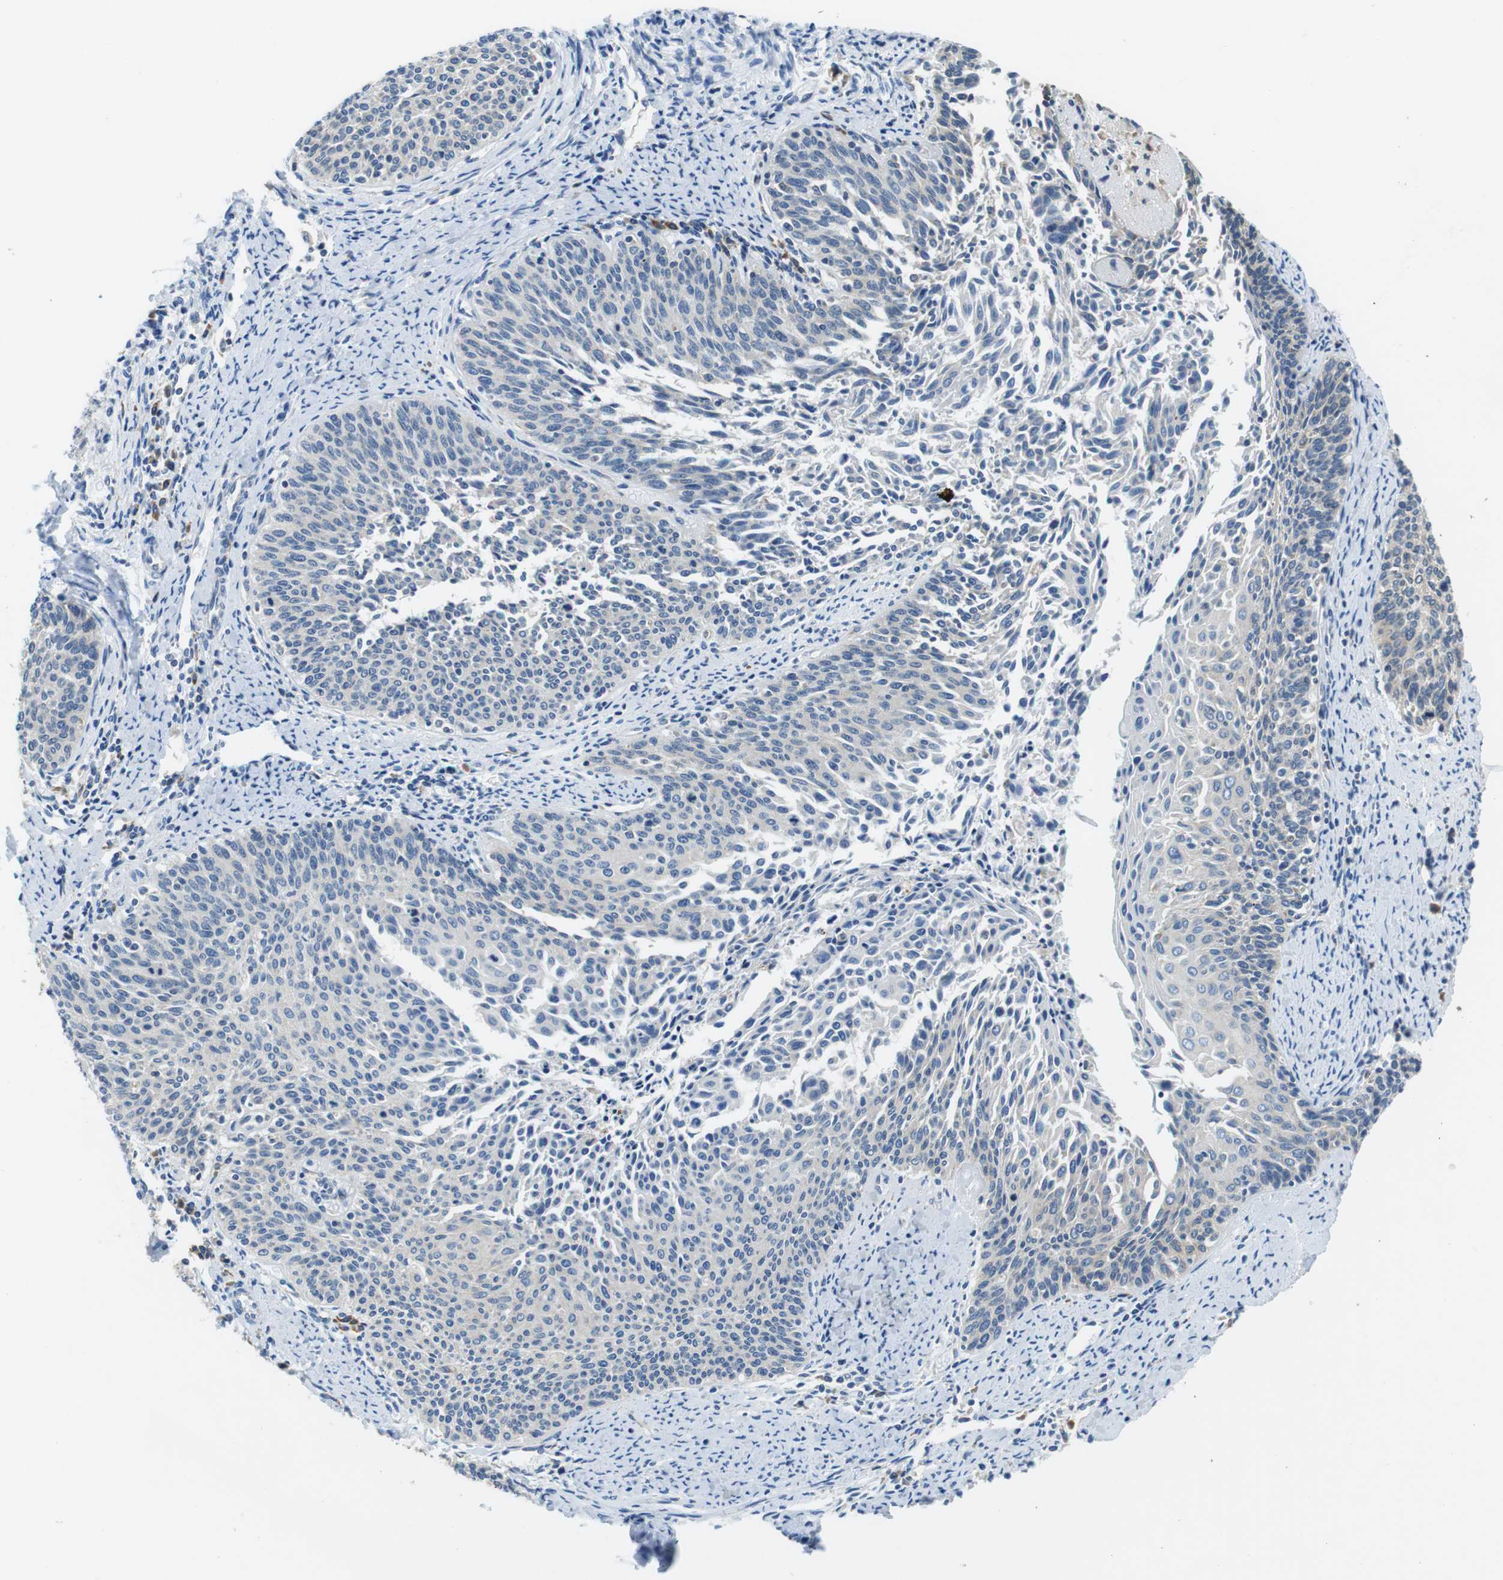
{"staining": {"intensity": "negative", "quantity": "none", "location": "none"}, "tissue": "cervical cancer", "cell_type": "Tumor cells", "image_type": "cancer", "snomed": [{"axis": "morphology", "description": "Squamous cell carcinoma, NOS"}, {"axis": "topography", "description": "Cervix"}], "caption": "The histopathology image demonstrates no staining of tumor cells in cervical squamous cell carcinoma.", "gene": "UGGT1", "patient": {"sex": "female", "age": 55}}